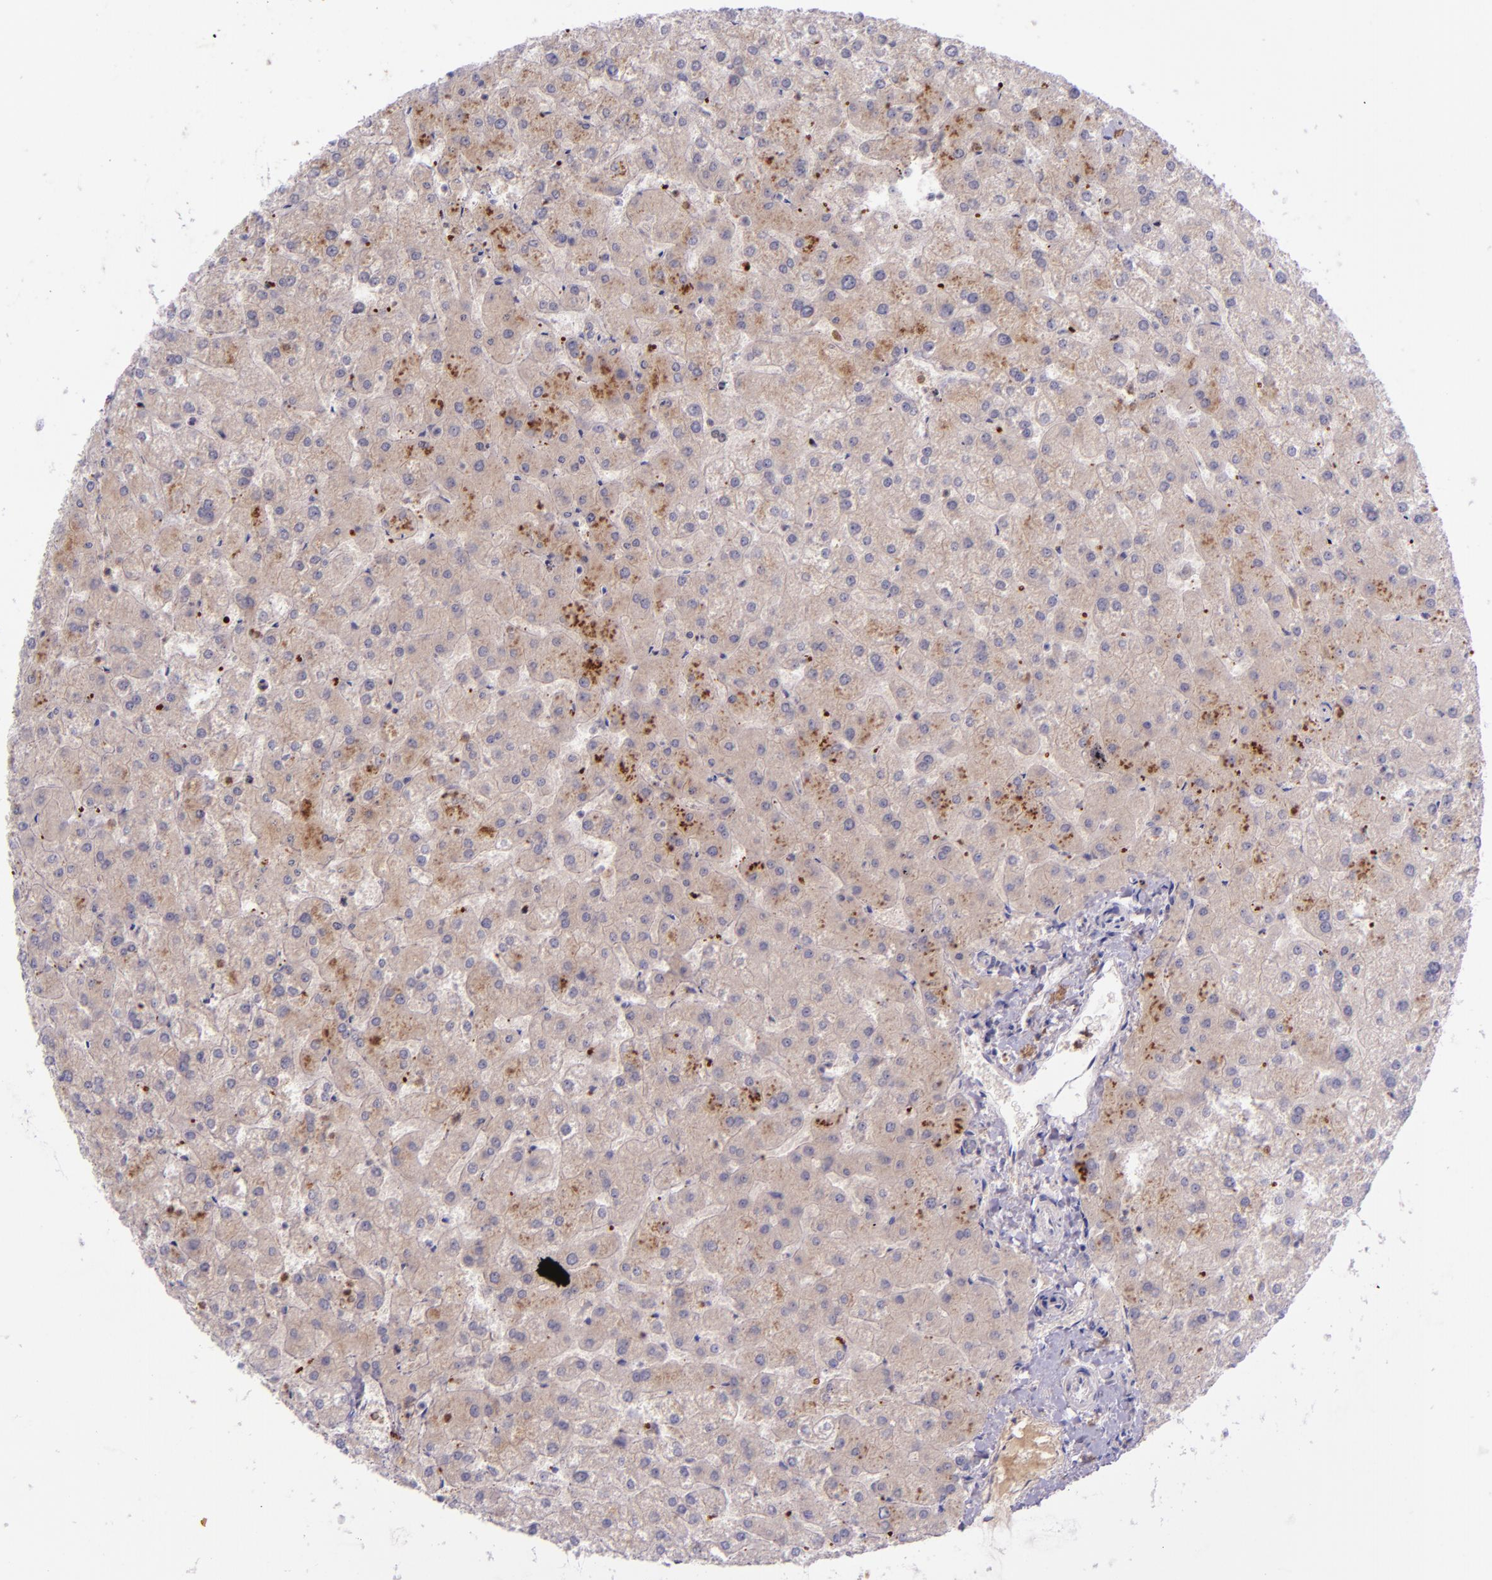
{"staining": {"intensity": "negative", "quantity": "none", "location": "none"}, "tissue": "liver", "cell_type": "Cholangiocytes", "image_type": "normal", "snomed": [{"axis": "morphology", "description": "Normal tissue, NOS"}, {"axis": "topography", "description": "Liver"}], "caption": "The immunohistochemistry image has no significant positivity in cholangiocytes of liver.", "gene": "SELL", "patient": {"sex": "female", "age": 32}}